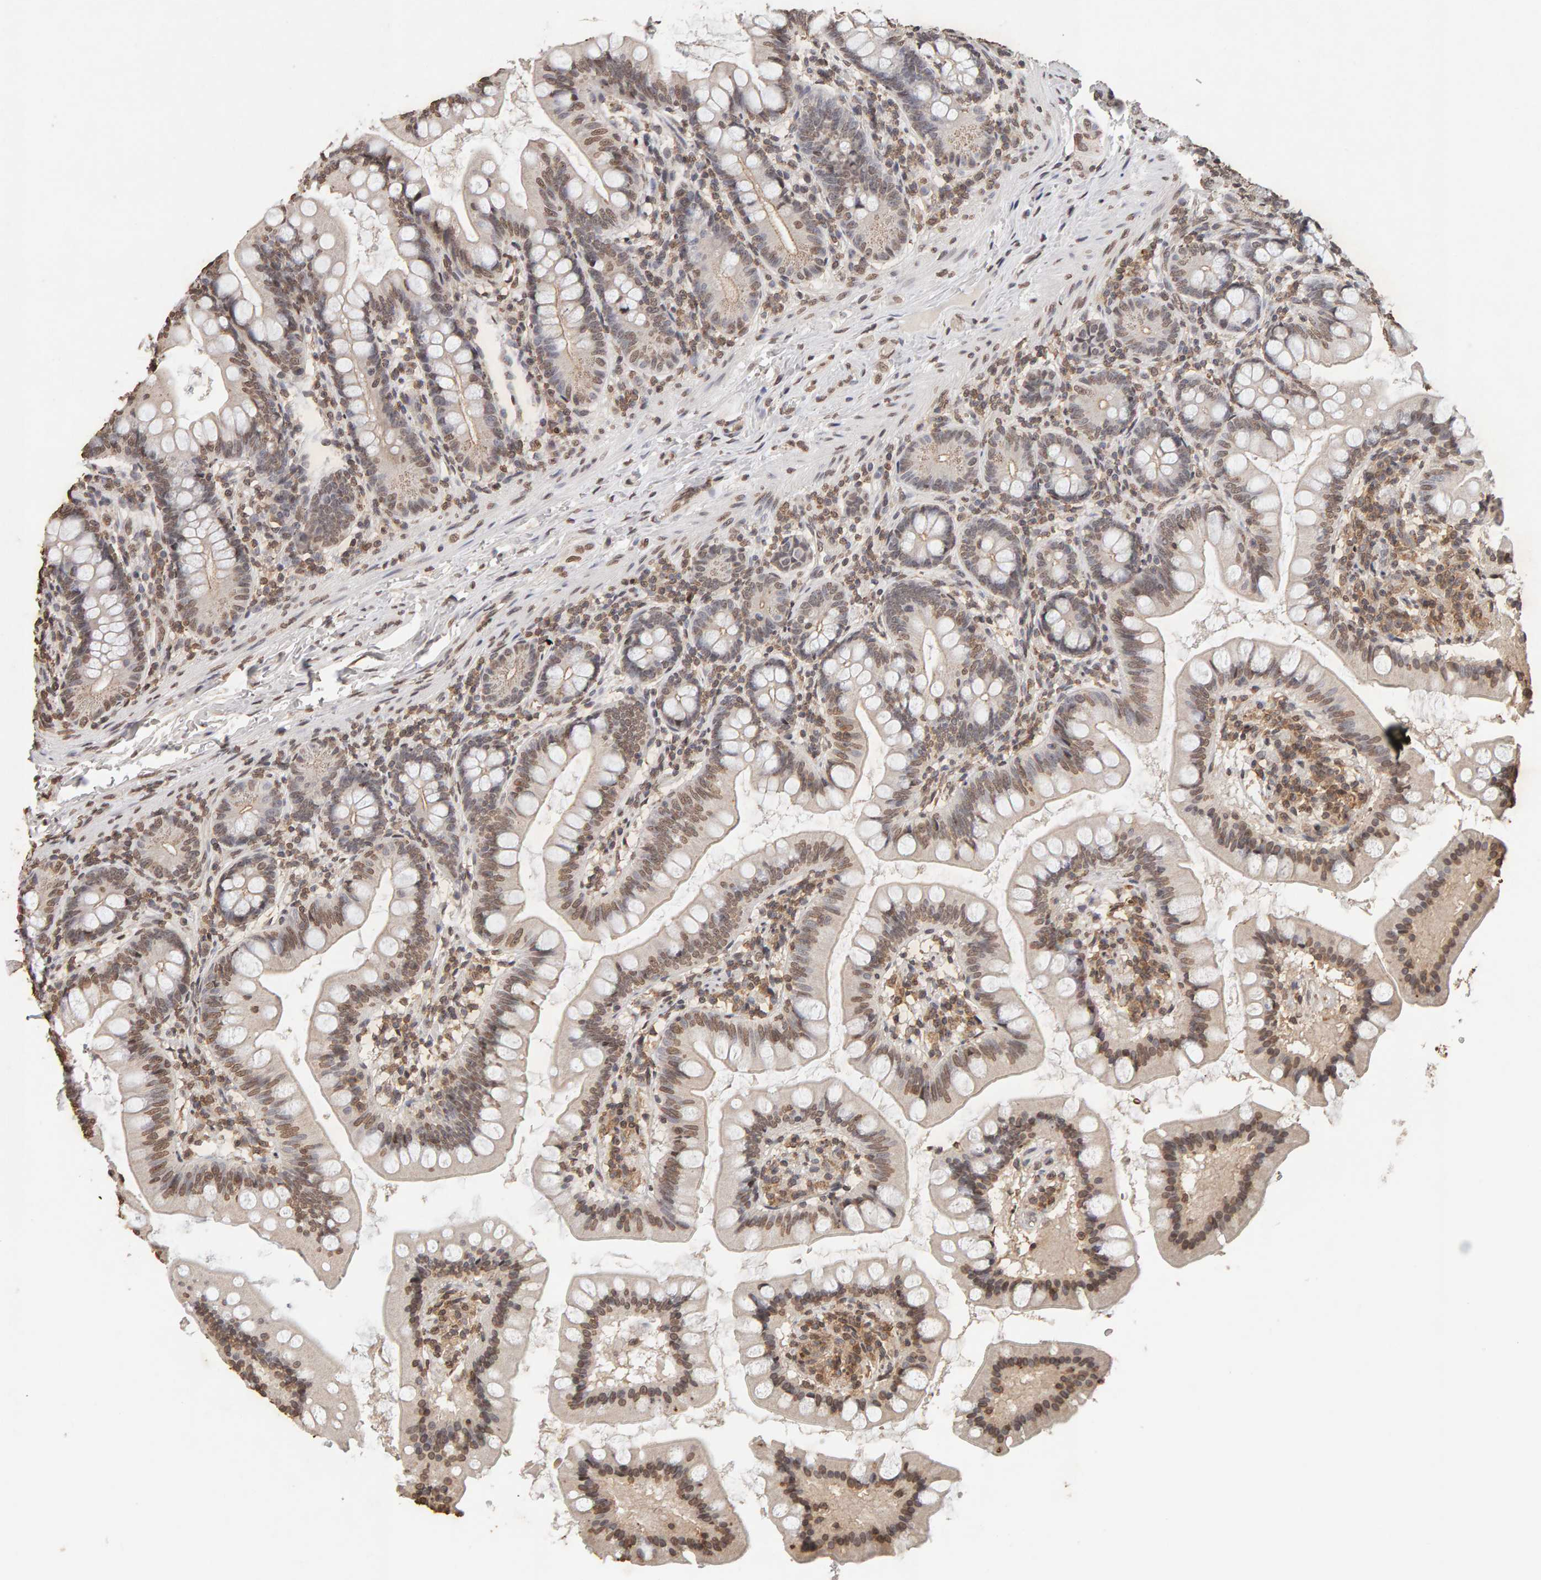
{"staining": {"intensity": "moderate", "quantity": ">75%", "location": "nuclear"}, "tissue": "small intestine", "cell_type": "Glandular cells", "image_type": "normal", "snomed": [{"axis": "morphology", "description": "Normal tissue, NOS"}, {"axis": "topography", "description": "Small intestine"}], "caption": "Glandular cells display medium levels of moderate nuclear positivity in approximately >75% of cells in normal small intestine.", "gene": "DNAJB5", "patient": {"sex": "male", "age": 7}}